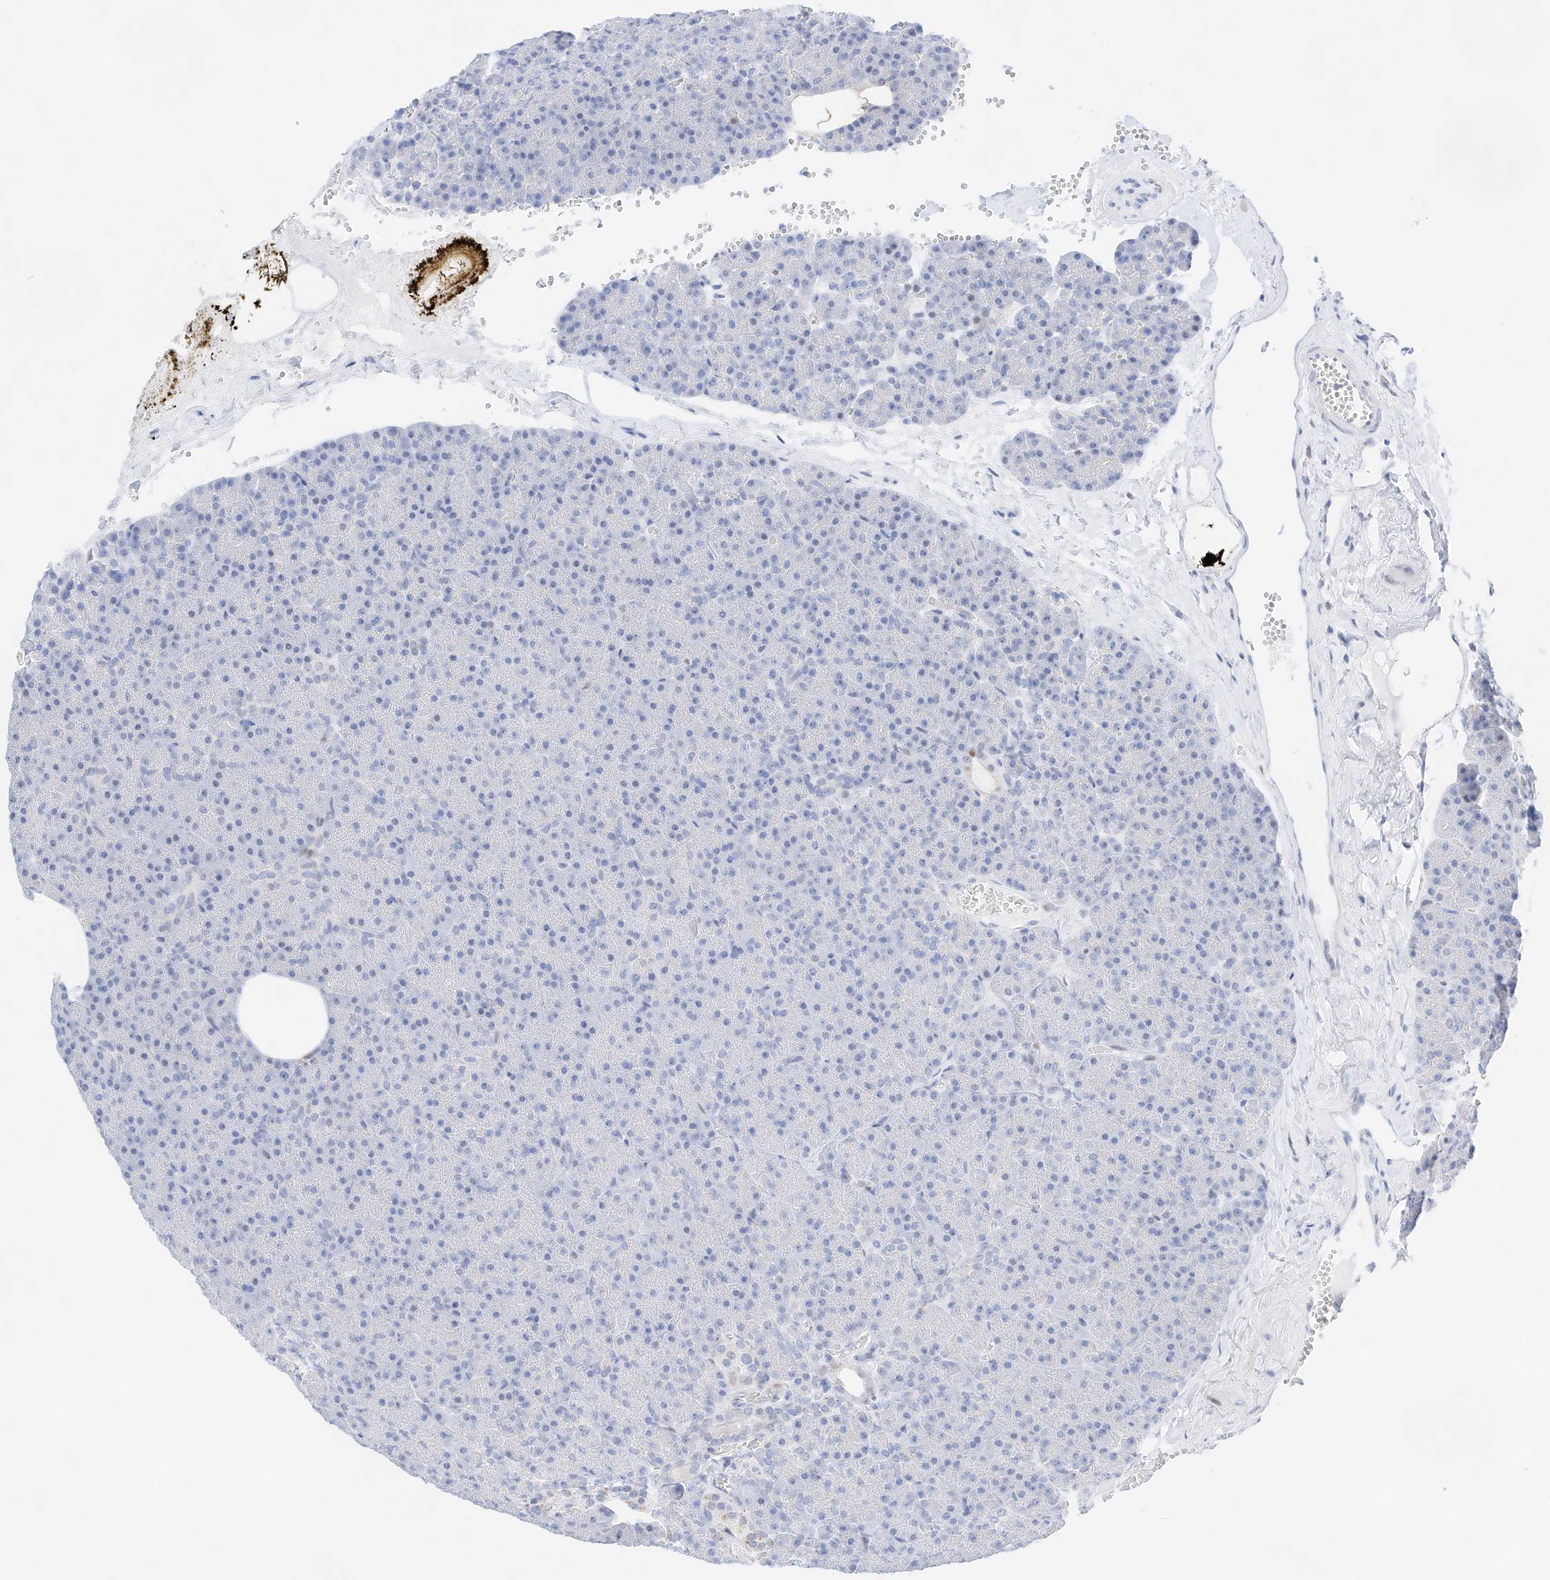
{"staining": {"intensity": "negative", "quantity": "none", "location": "none"}, "tissue": "pancreas", "cell_type": "Exocrine glandular cells", "image_type": "normal", "snomed": [{"axis": "morphology", "description": "Normal tissue, NOS"}, {"axis": "morphology", "description": "Carcinoid, malignant, NOS"}, {"axis": "topography", "description": "Pancreas"}], "caption": "High magnification brightfield microscopy of unremarkable pancreas stained with DAB (brown) and counterstained with hematoxylin (blue): exocrine glandular cells show no significant expression. Nuclei are stained in blue.", "gene": "NT5C3B", "patient": {"sex": "female", "age": 35}}